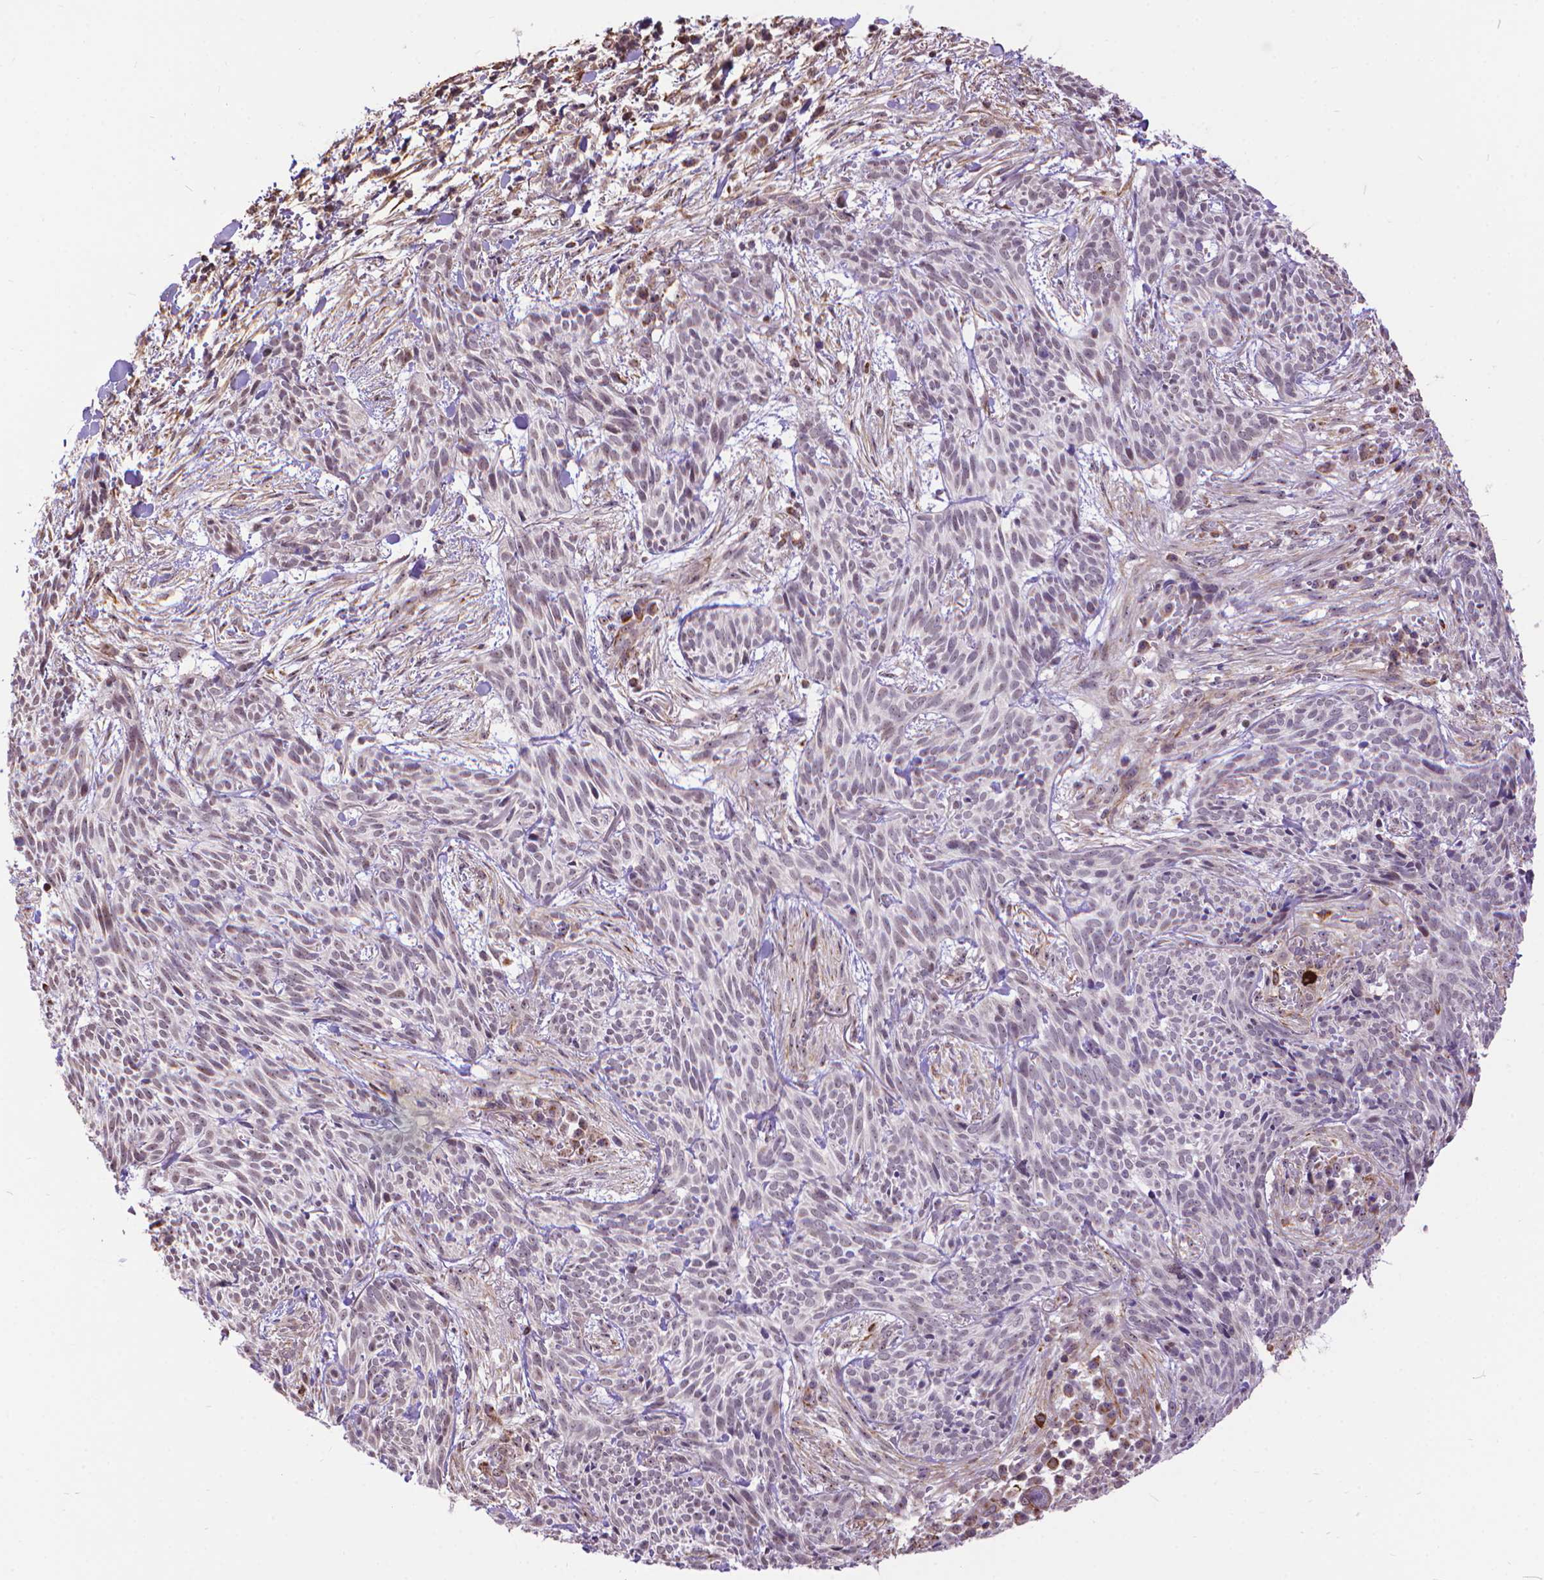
{"staining": {"intensity": "negative", "quantity": "none", "location": "none"}, "tissue": "skin cancer", "cell_type": "Tumor cells", "image_type": "cancer", "snomed": [{"axis": "morphology", "description": "Basal cell carcinoma"}, {"axis": "topography", "description": "Skin"}], "caption": "Immunohistochemical staining of skin basal cell carcinoma demonstrates no significant expression in tumor cells.", "gene": "TMEM135", "patient": {"sex": "male", "age": 71}}